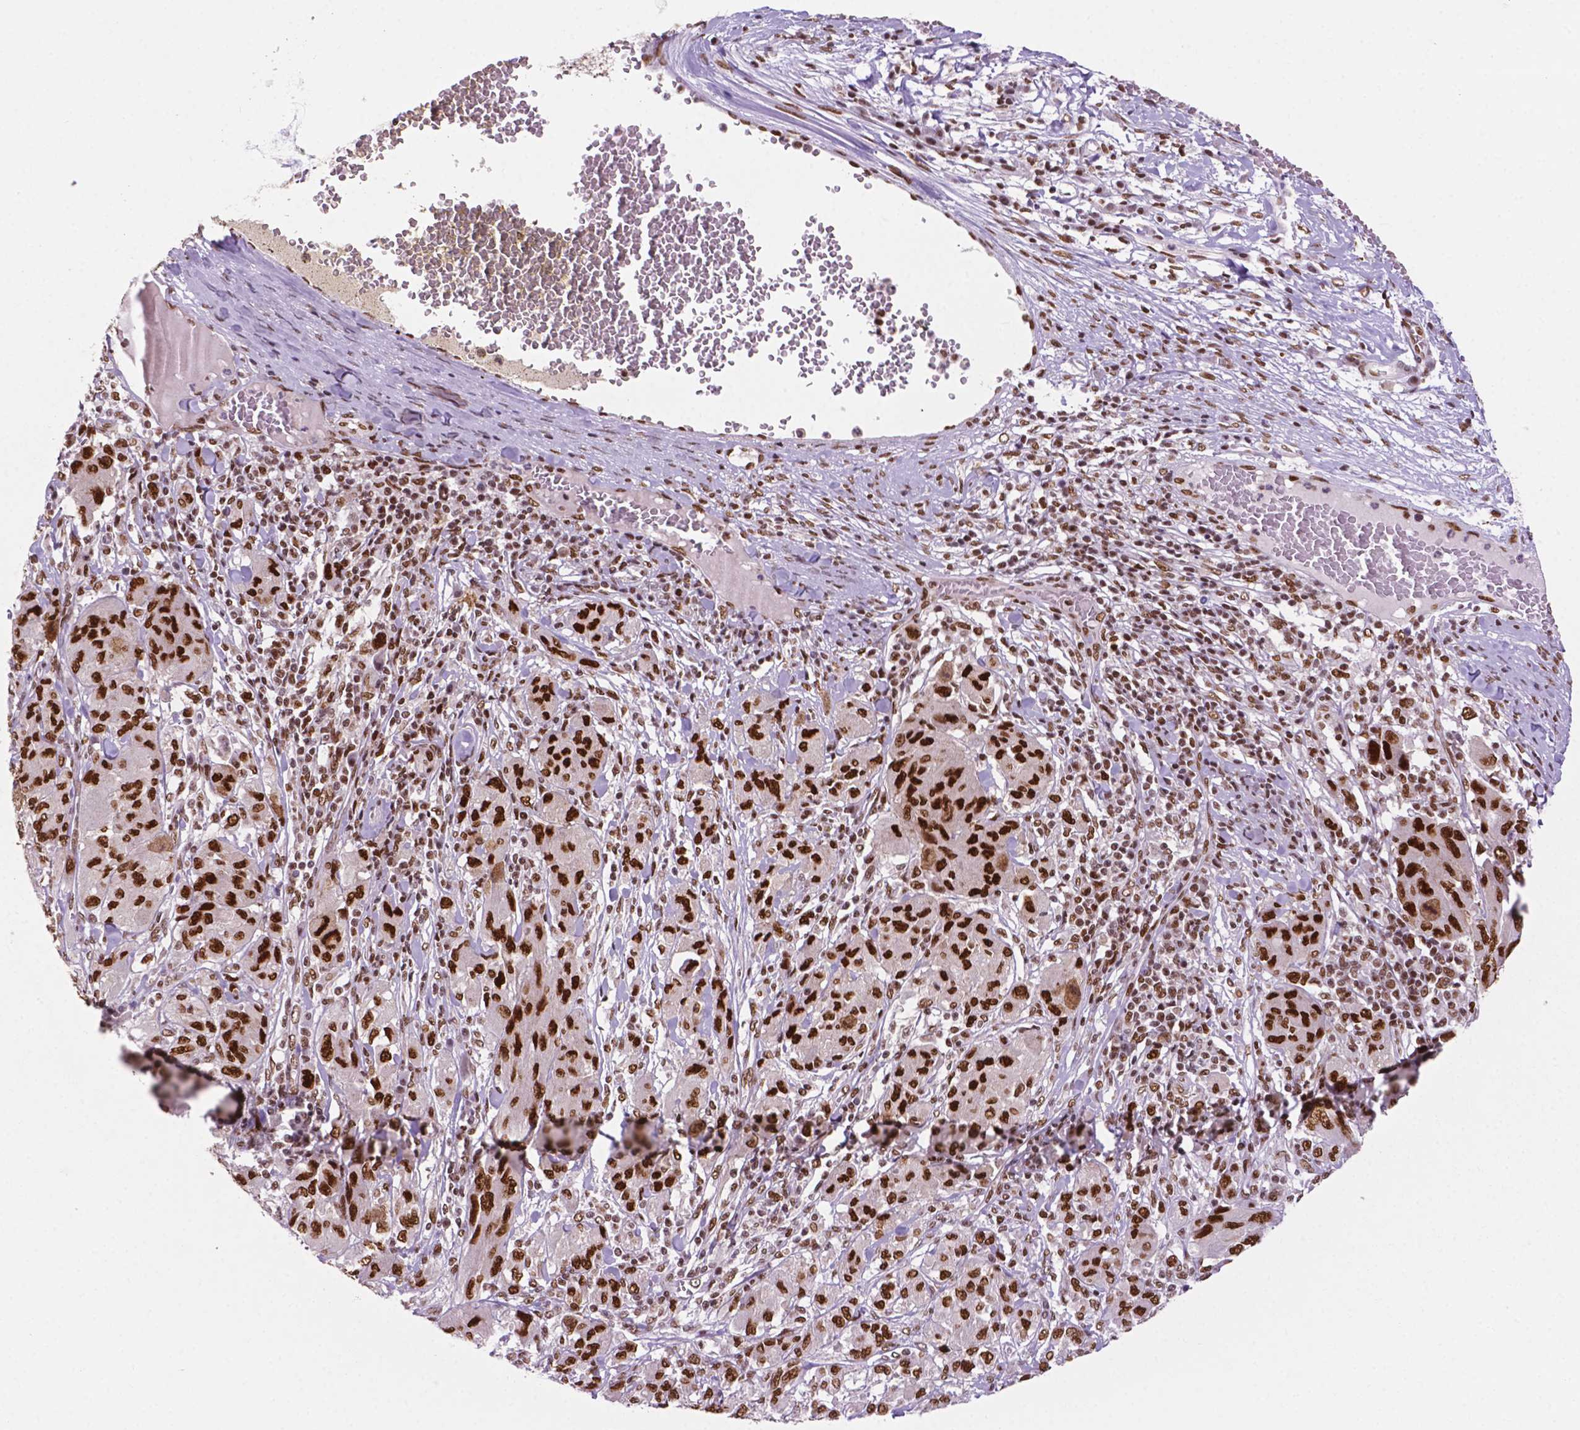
{"staining": {"intensity": "moderate", "quantity": "25%-75%", "location": "nuclear"}, "tissue": "melanoma", "cell_type": "Tumor cells", "image_type": "cancer", "snomed": [{"axis": "morphology", "description": "Malignant melanoma, NOS"}, {"axis": "topography", "description": "Skin"}], "caption": "Brown immunohistochemical staining in human melanoma displays moderate nuclear staining in approximately 25%-75% of tumor cells.", "gene": "MLH1", "patient": {"sex": "female", "age": 91}}